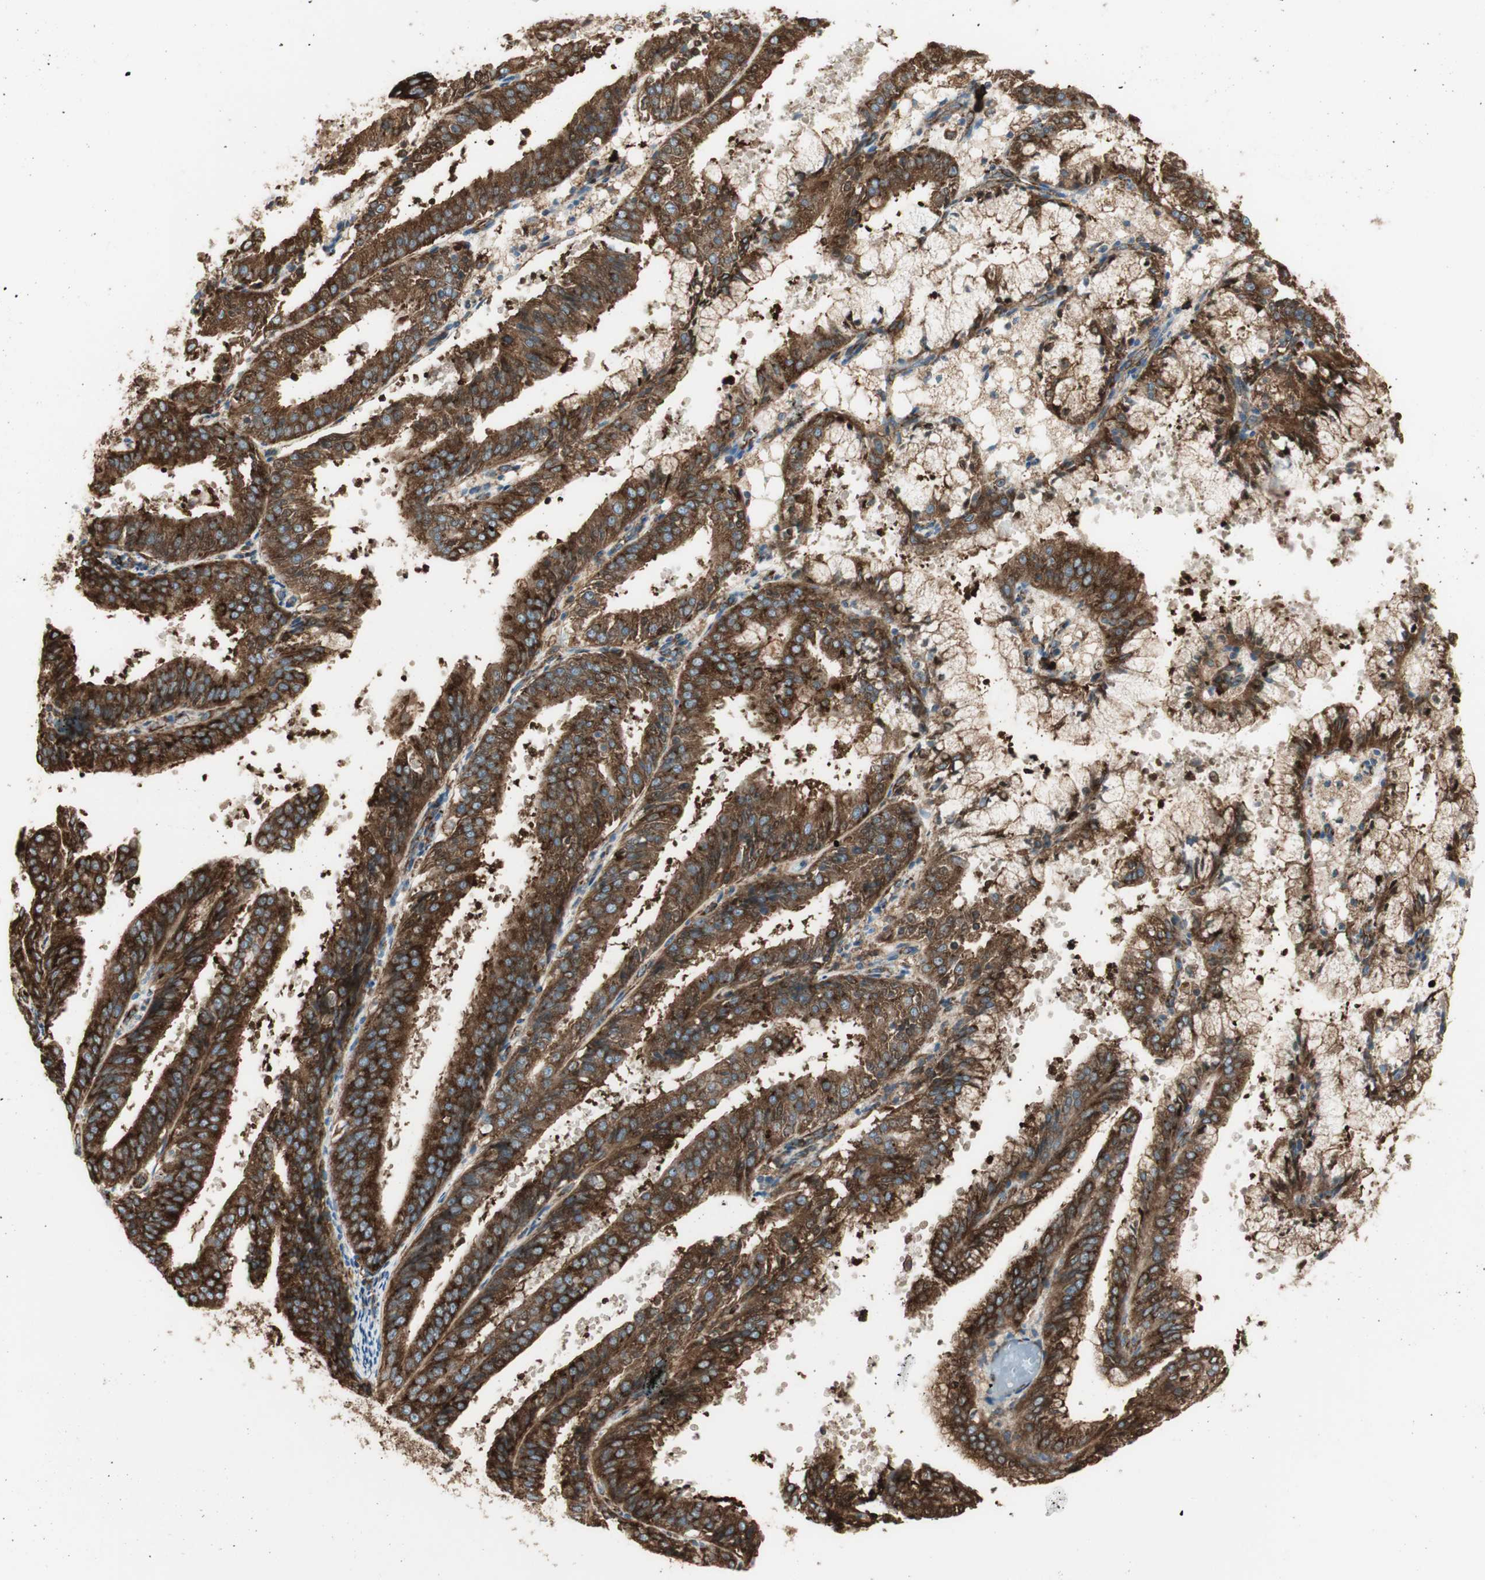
{"staining": {"intensity": "strong", "quantity": ">75%", "location": "cytoplasmic/membranous"}, "tissue": "endometrial cancer", "cell_type": "Tumor cells", "image_type": "cancer", "snomed": [{"axis": "morphology", "description": "Adenocarcinoma, NOS"}, {"axis": "topography", "description": "Endometrium"}], "caption": "Strong cytoplasmic/membranous protein expression is identified in approximately >75% of tumor cells in endometrial adenocarcinoma. Ihc stains the protein in brown and the nuclei are stained blue.", "gene": "RRBP1", "patient": {"sex": "female", "age": 63}}